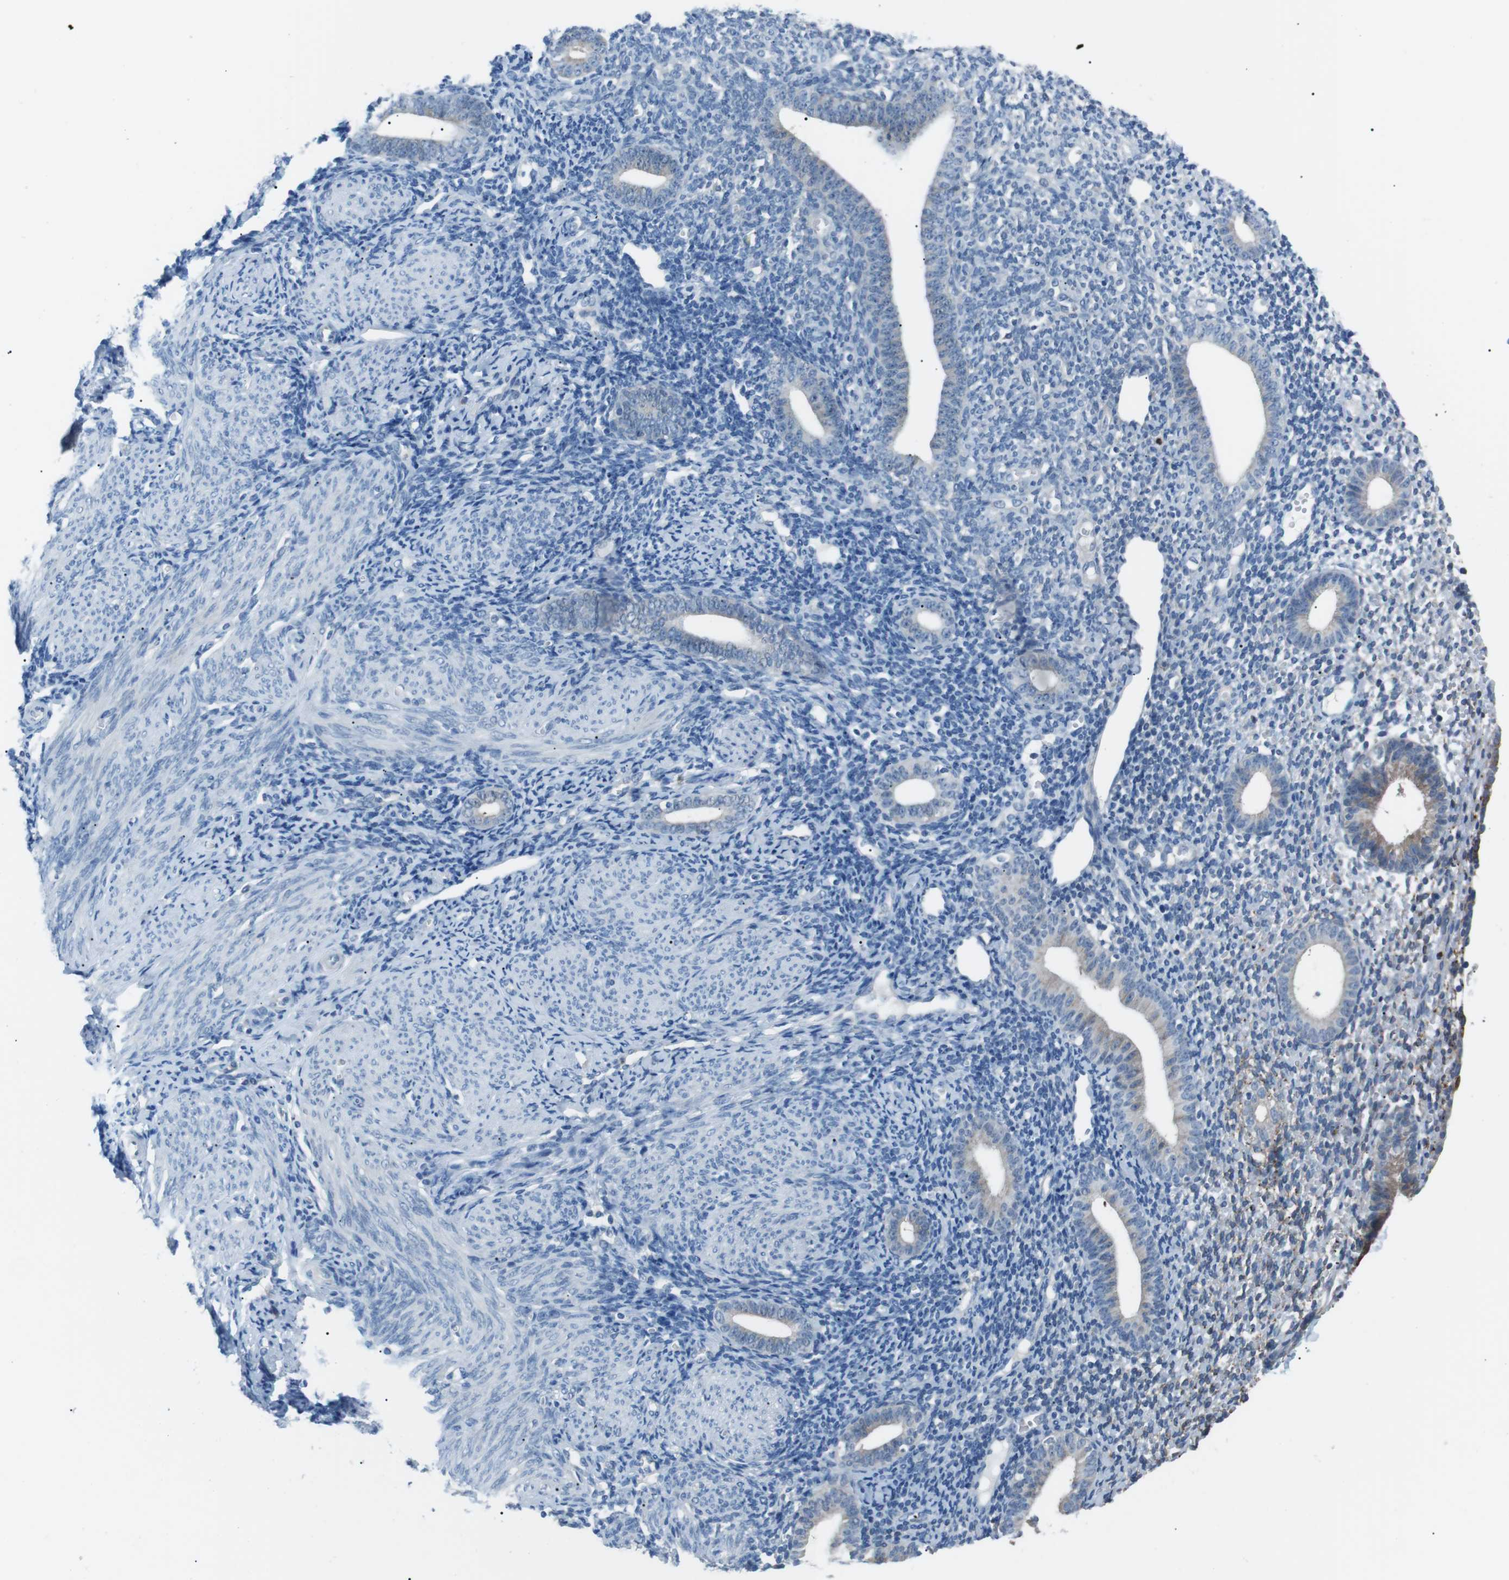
{"staining": {"intensity": "negative", "quantity": "none", "location": "none"}, "tissue": "endometrium", "cell_type": "Cells in endometrial stroma", "image_type": "normal", "snomed": [{"axis": "morphology", "description": "Normal tissue, NOS"}, {"axis": "topography", "description": "Endometrium"}], "caption": "Protein analysis of benign endometrium reveals no significant expression in cells in endometrial stroma. (Stains: DAB immunohistochemistry (IHC) with hematoxylin counter stain, Microscopy: brightfield microscopy at high magnification).", "gene": "CDH26", "patient": {"sex": "female", "age": 50}}